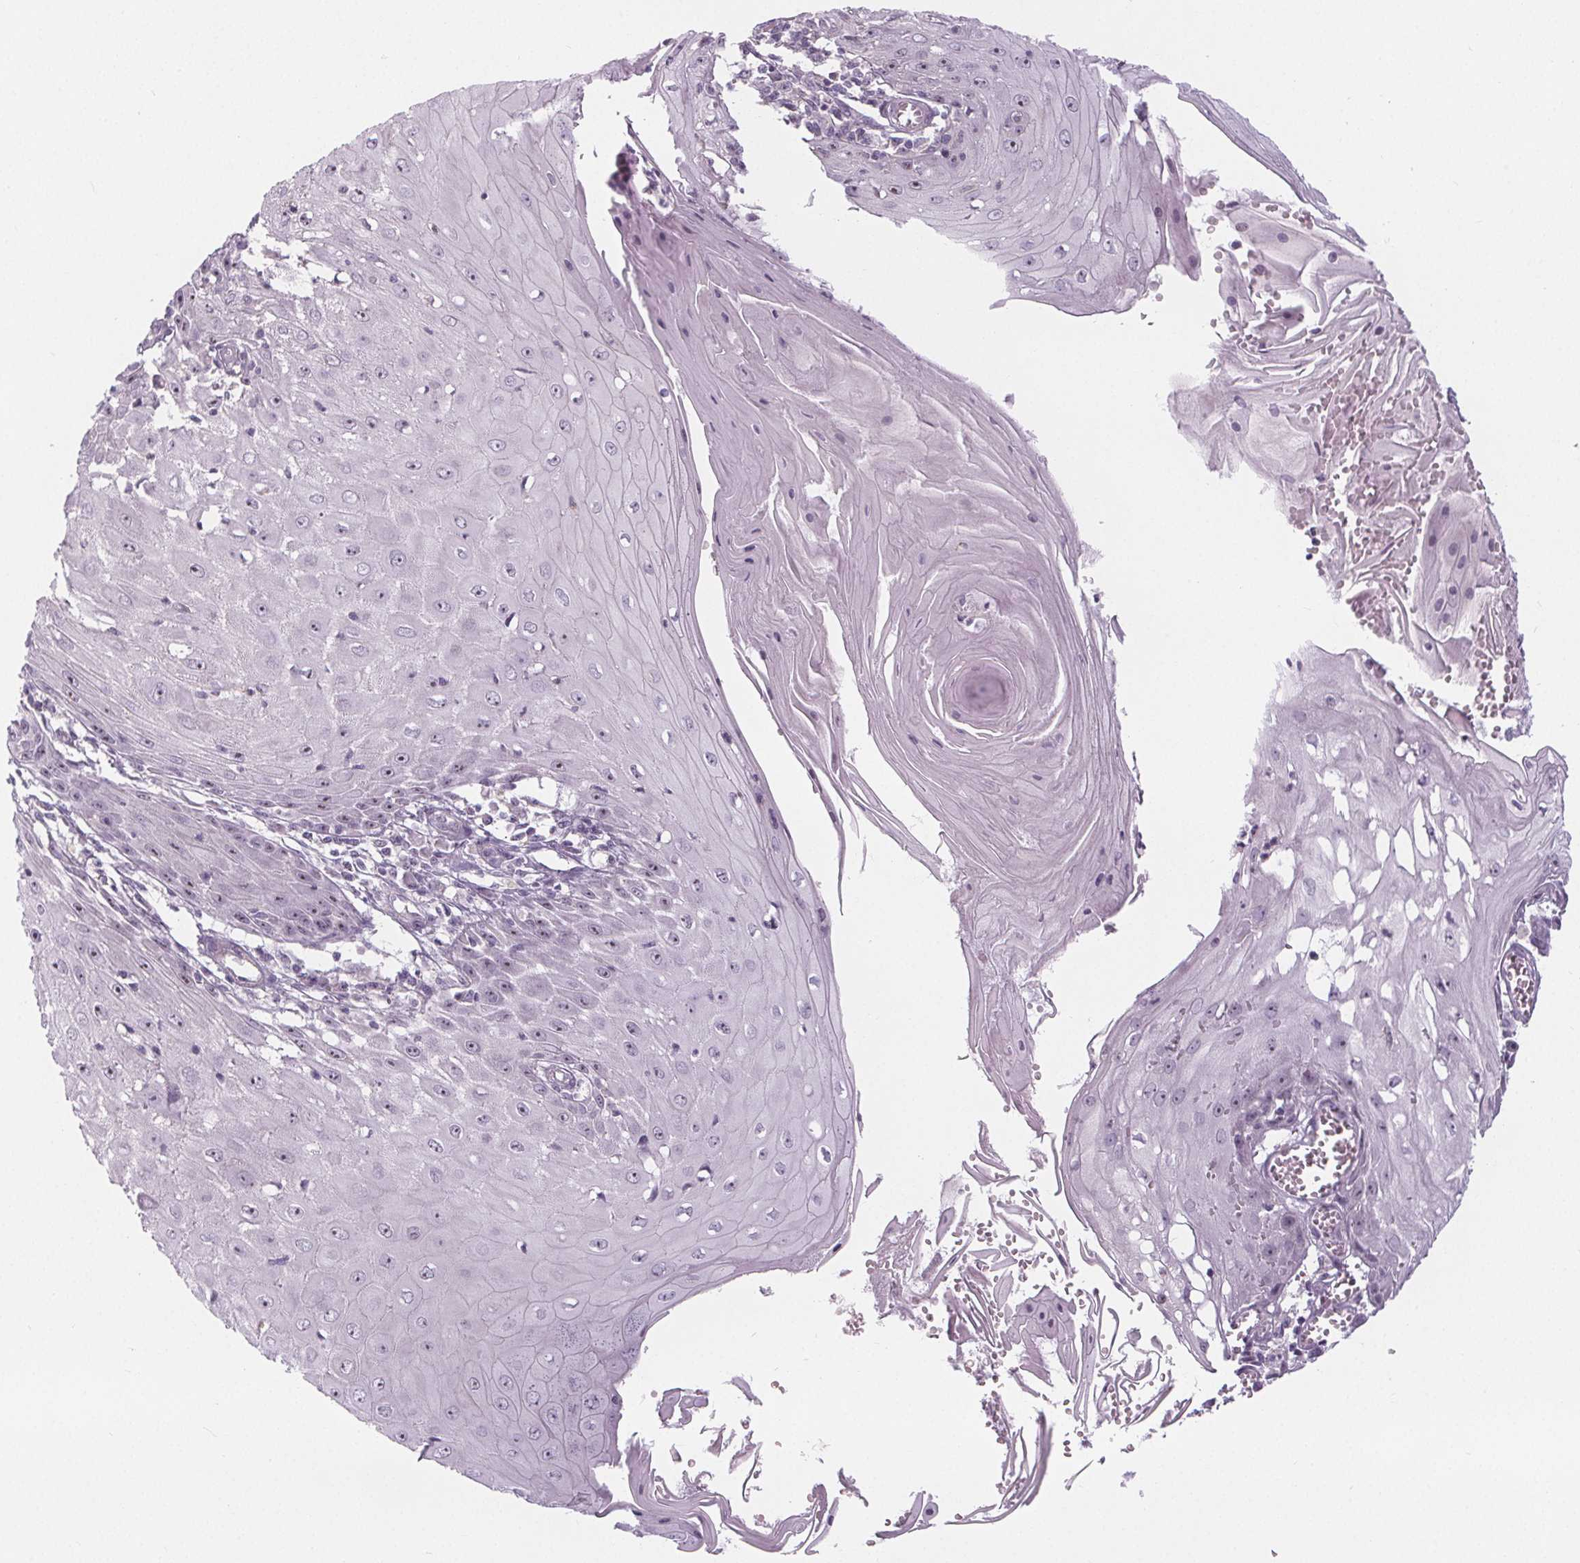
{"staining": {"intensity": "moderate", "quantity": "<25%", "location": "nuclear"}, "tissue": "skin cancer", "cell_type": "Tumor cells", "image_type": "cancer", "snomed": [{"axis": "morphology", "description": "Squamous cell carcinoma, NOS"}, {"axis": "topography", "description": "Skin"}], "caption": "Skin squamous cell carcinoma stained for a protein (brown) demonstrates moderate nuclear positive staining in about <25% of tumor cells.", "gene": "NOLC1", "patient": {"sex": "female", "age": 73}}